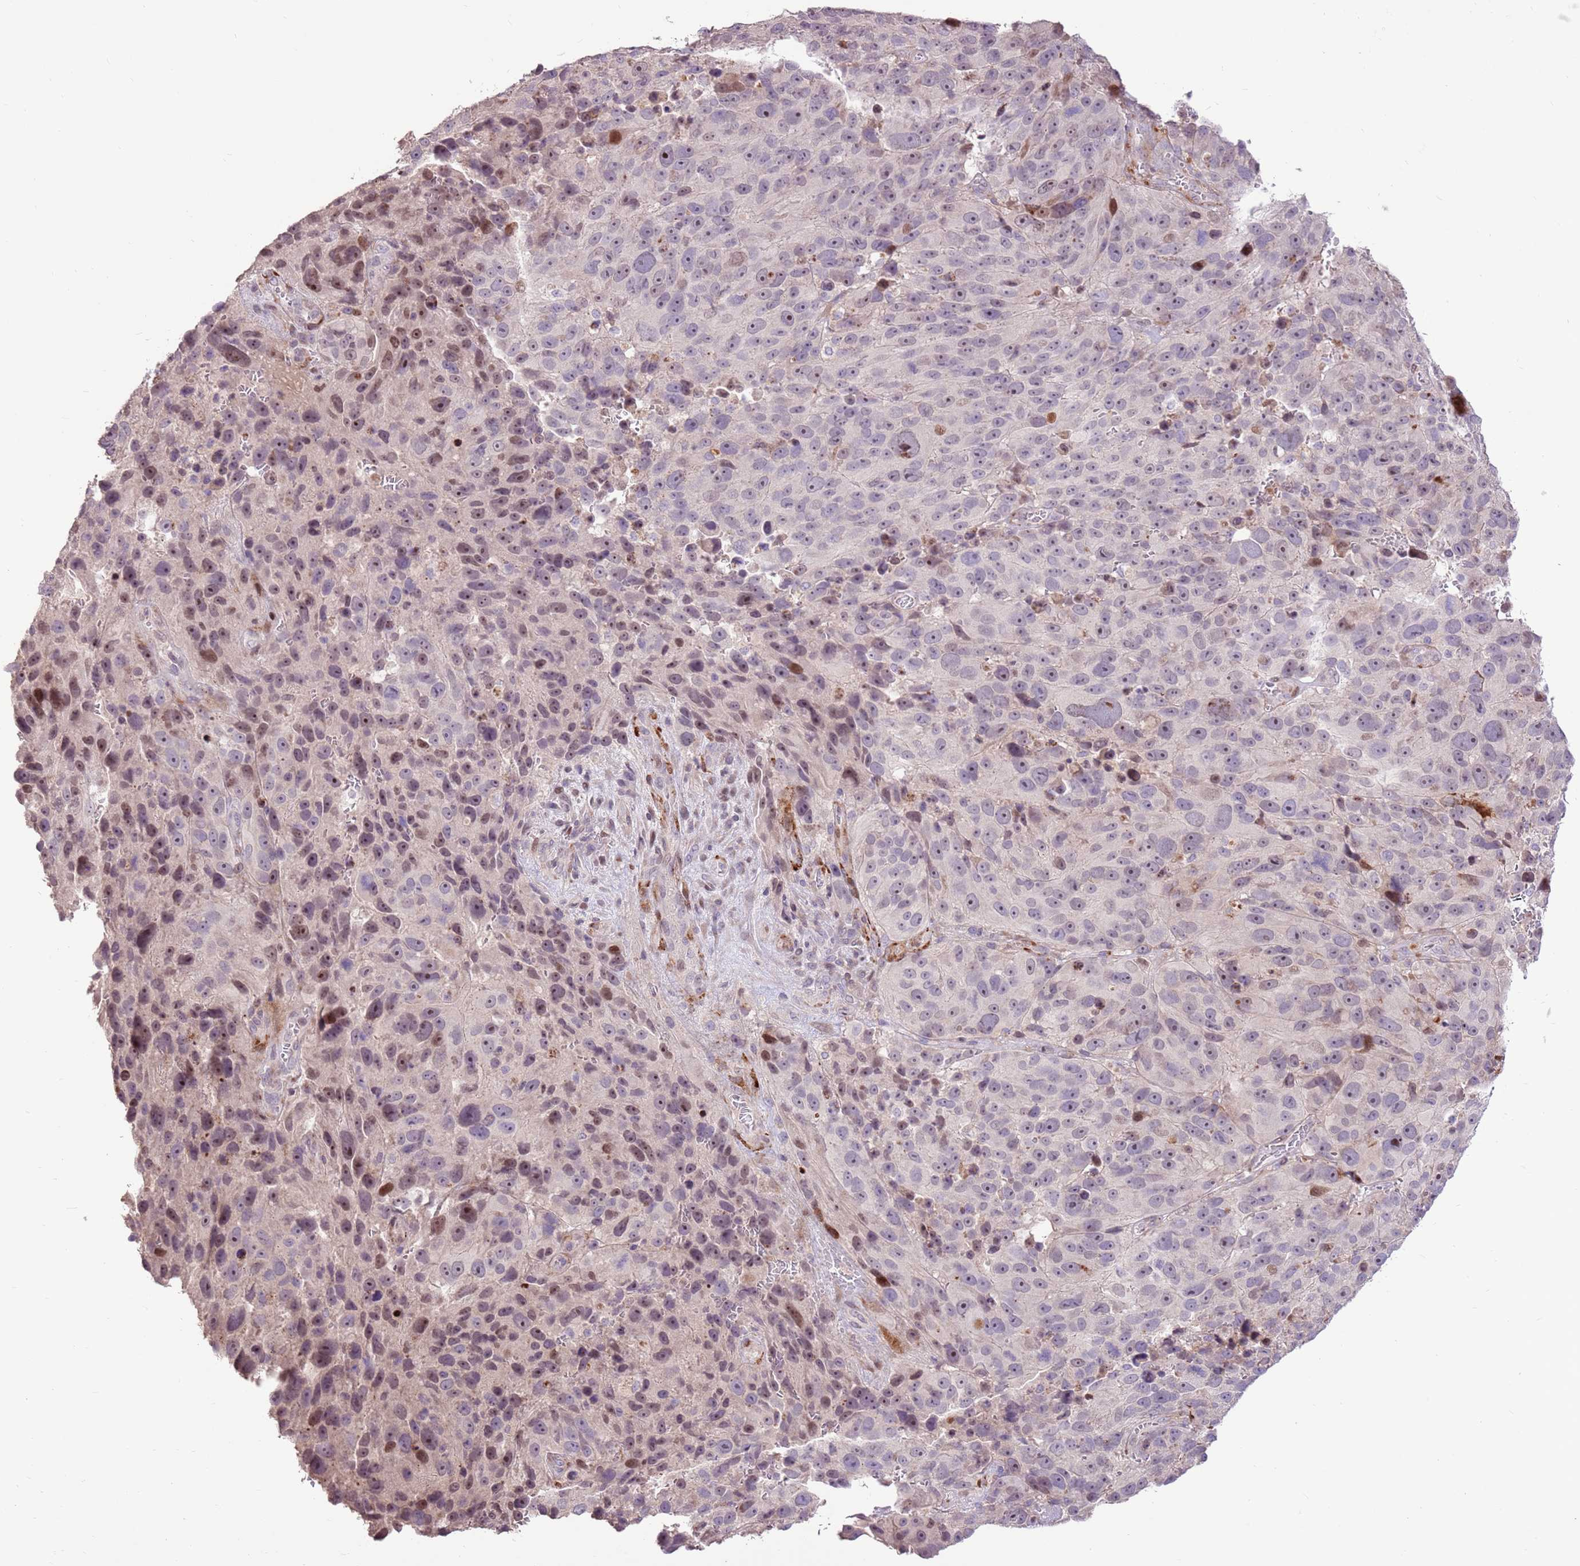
{"staining": {"intensity": "moderate", "quantity": "25%-75%", "location": "nuclear"}, "tissue": "melanoma", "cell_type": "Tumor cells", "image_type": "cancer", "snomed": [{"axis": "morphology", "description": "Malignant melanoma, NOS"}, {"axis": "topography", "description": "Skin"}], "caption": "Protein expression analysis of human melanoma reveals moderate nuclear positivity in approximately 25%-75% of tumor cells.", "gene": "LGI4", "patient": {"sex": "male", "age": 84}}